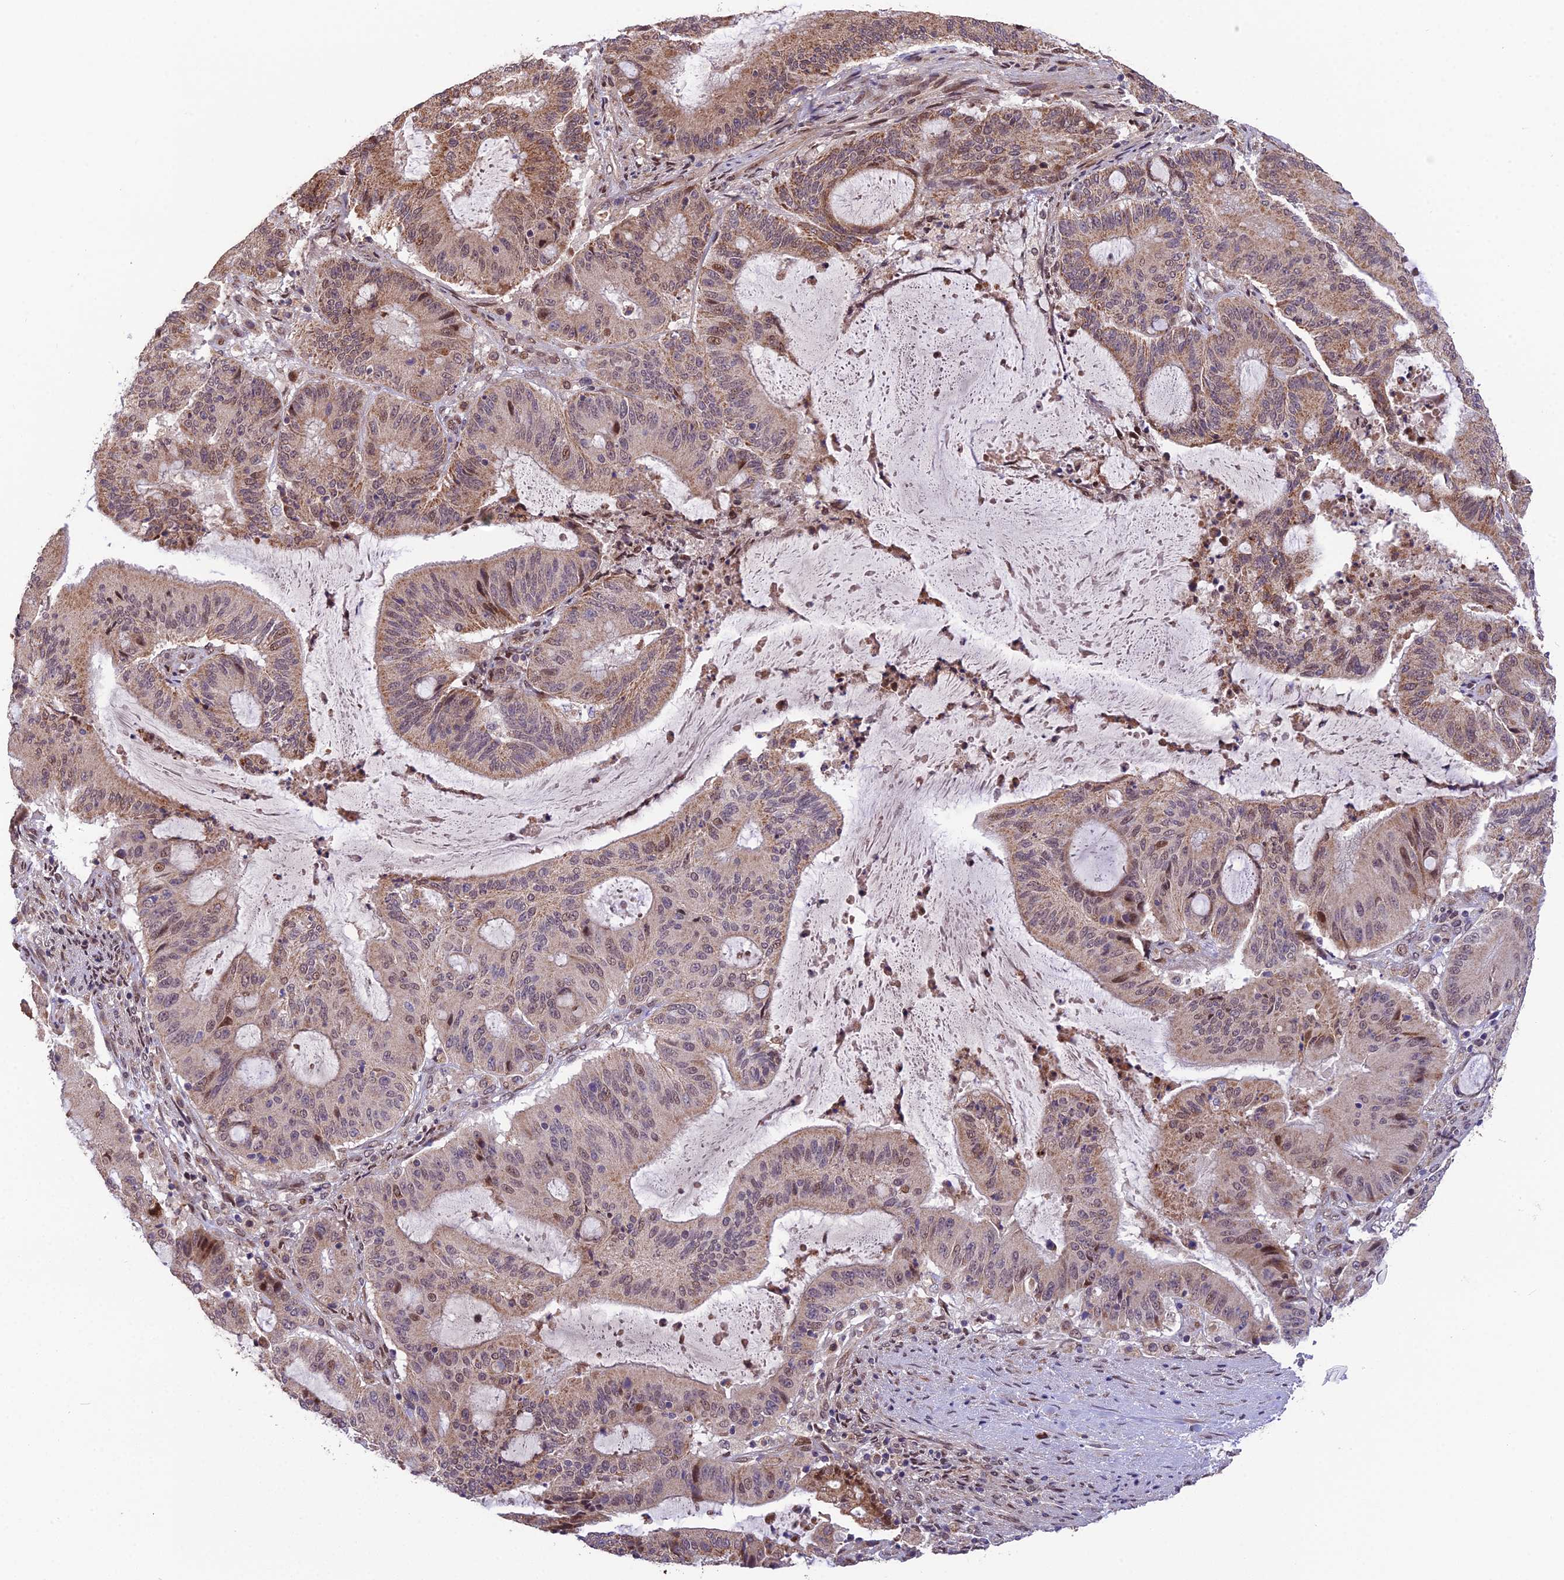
{"staining": {"intensity": "moderate", "quantity": "25%-75%", "location": "cytoplasmic/membranous,nuclear"}, "tissue": "liver cancer", "cell_type": "Tumor cells", "image_type": "cancer", "snomed": [{"axis": "morphology", "description": "Normal tissue, NOS"}, {"axis": "morphology", "description": "Cholangiocarcinoma"}, {"axis": "topography", "description": "Liver"}, {"axis": "topography", "description": "Peripheral nerve tissue"}], "caption": "A medium amount of moderate cytoplasmic/membranous and nuclear staining is seen in about 25%-75% of tumor cells in liver cholangiocarcinoma tissue. Nuclei are stained in blue.", "gene": "CYP2R1", "patient": {"sex": "female", "age": 73}}